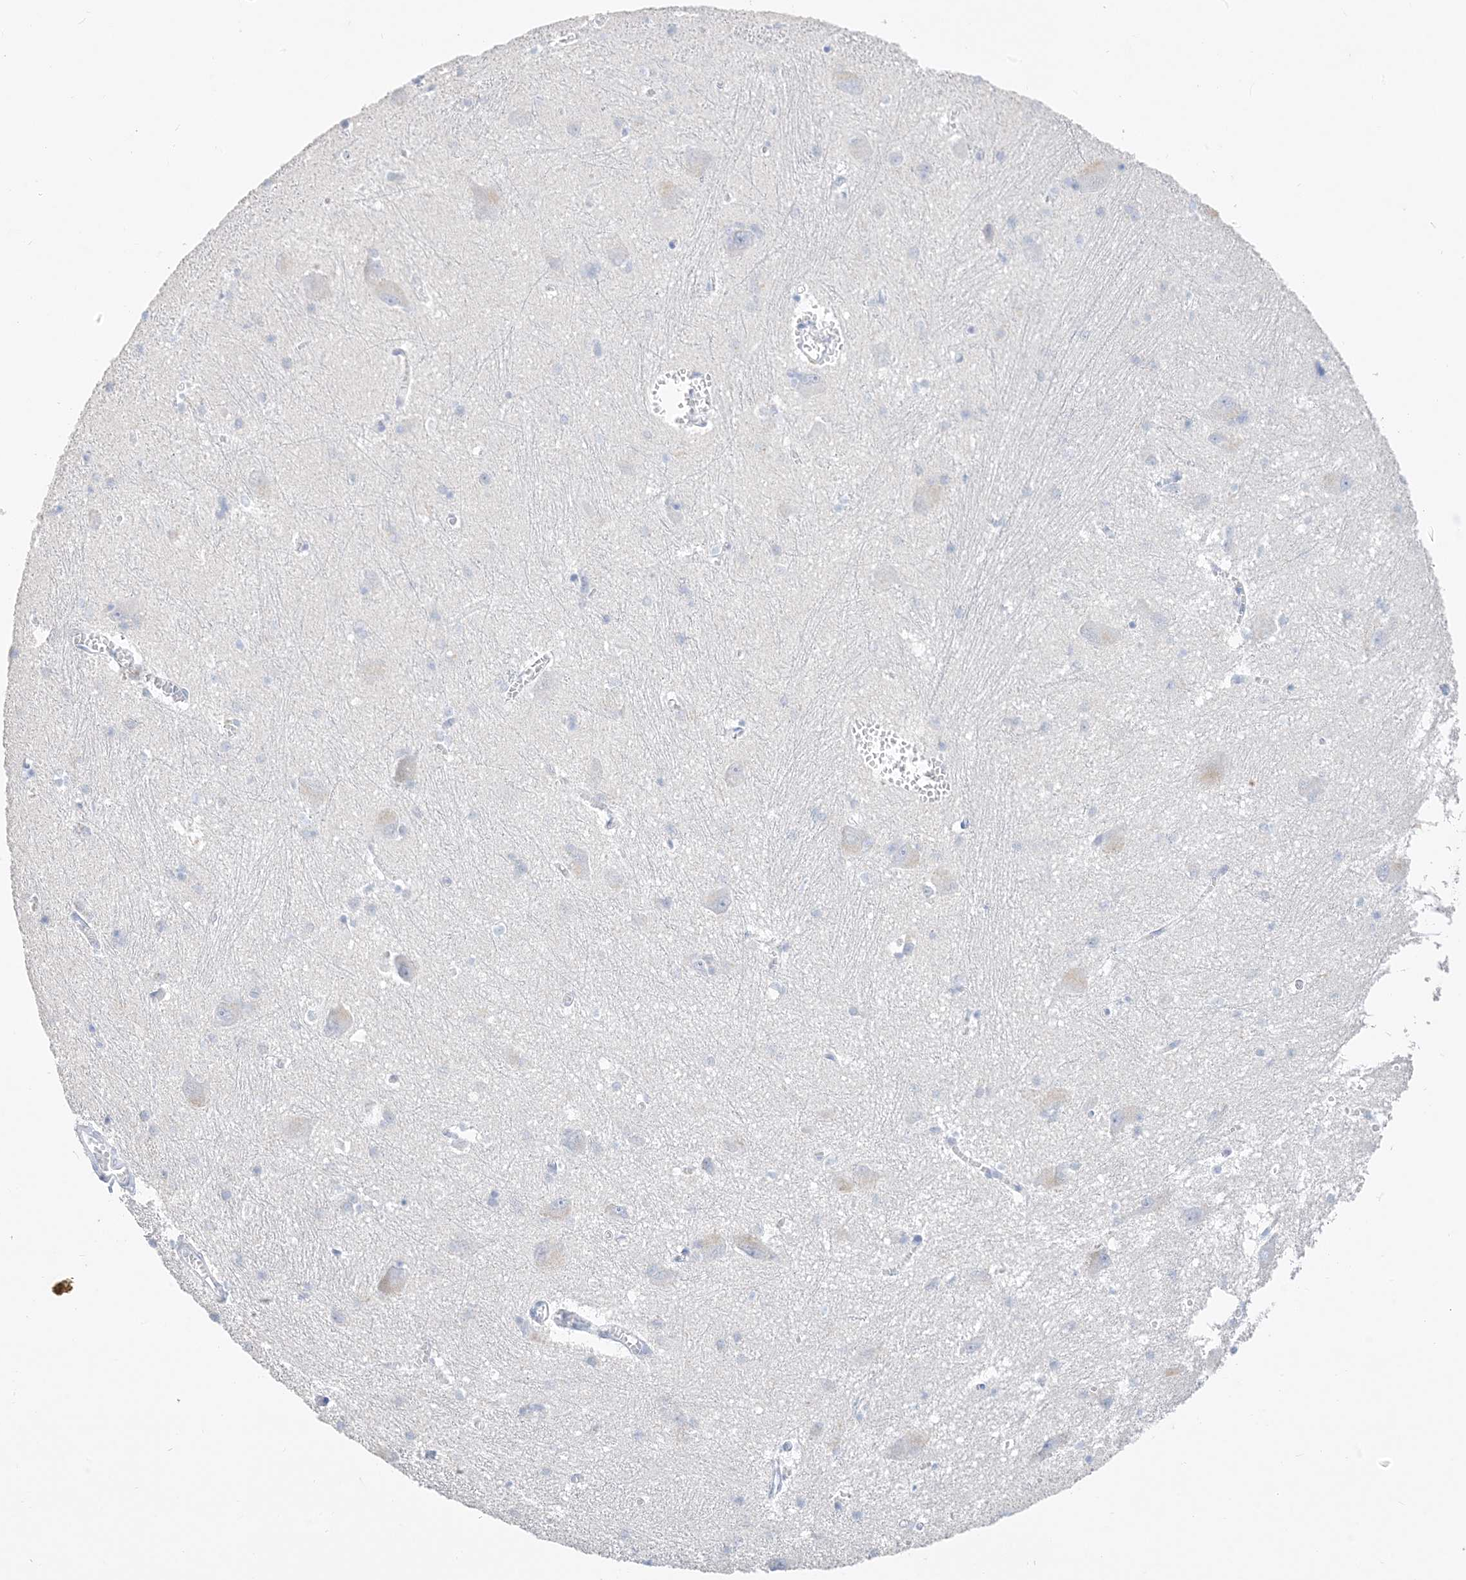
{"staining": {"intensity": "negative", "quantity": "none", "location": "none"}, "tissue": "caudate", "cell_type": "Glial cells", "image_type": "normal", "snomed": [{"axis": "morphology", "description": "Normal tissue, NOS"}, {"axis": "topography", "description": "Lateral ventricle wall"}], "caption": "An IHC photomicrograph of unremarkable caudate is shown. There is no staining in glial cells of caudate. (DAB immunohistochemistry (IHC) with hematoxylin counter stain).", "gene": "MUC17", "patient": {"sex": "male", "age": 37}}